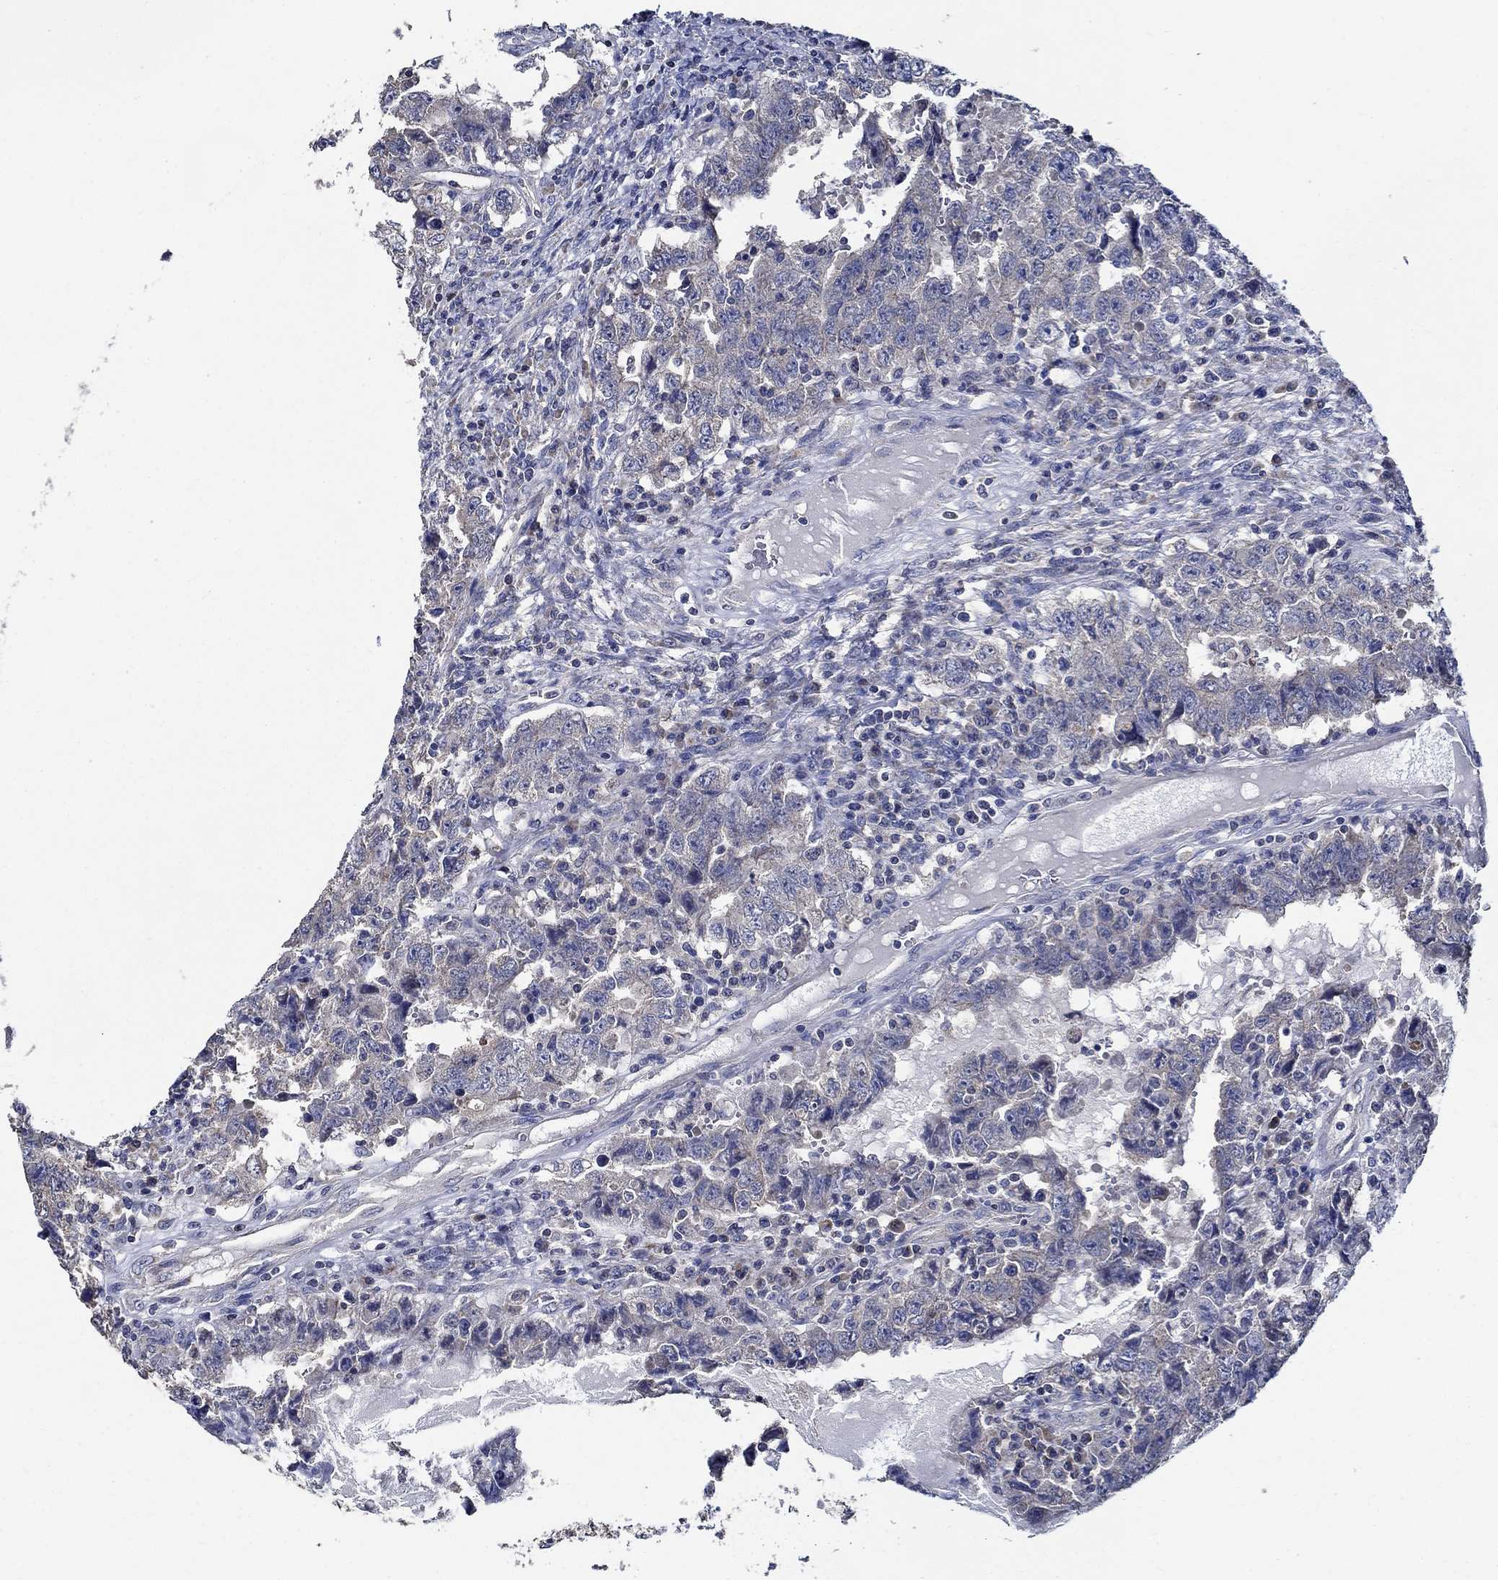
{"staining": {"intensity": "negative", "quantity": "none", "location": "none"}, "tissue": "testis cancer", "cell_type": "Tumor cells", "image_type": "cancer", "snomed": [{"axis": "morphology", "description": "Carcinoma, Embryonal, NOS"}, {"axis": "topography", "description": "Testis"}], "caption": "An IHC photomicrograph of testis cancer is shown. There is no staining in tumor cells of testis cancer.", "gene": "WDR53", "patient": {"sex": "male", "age": 26}}